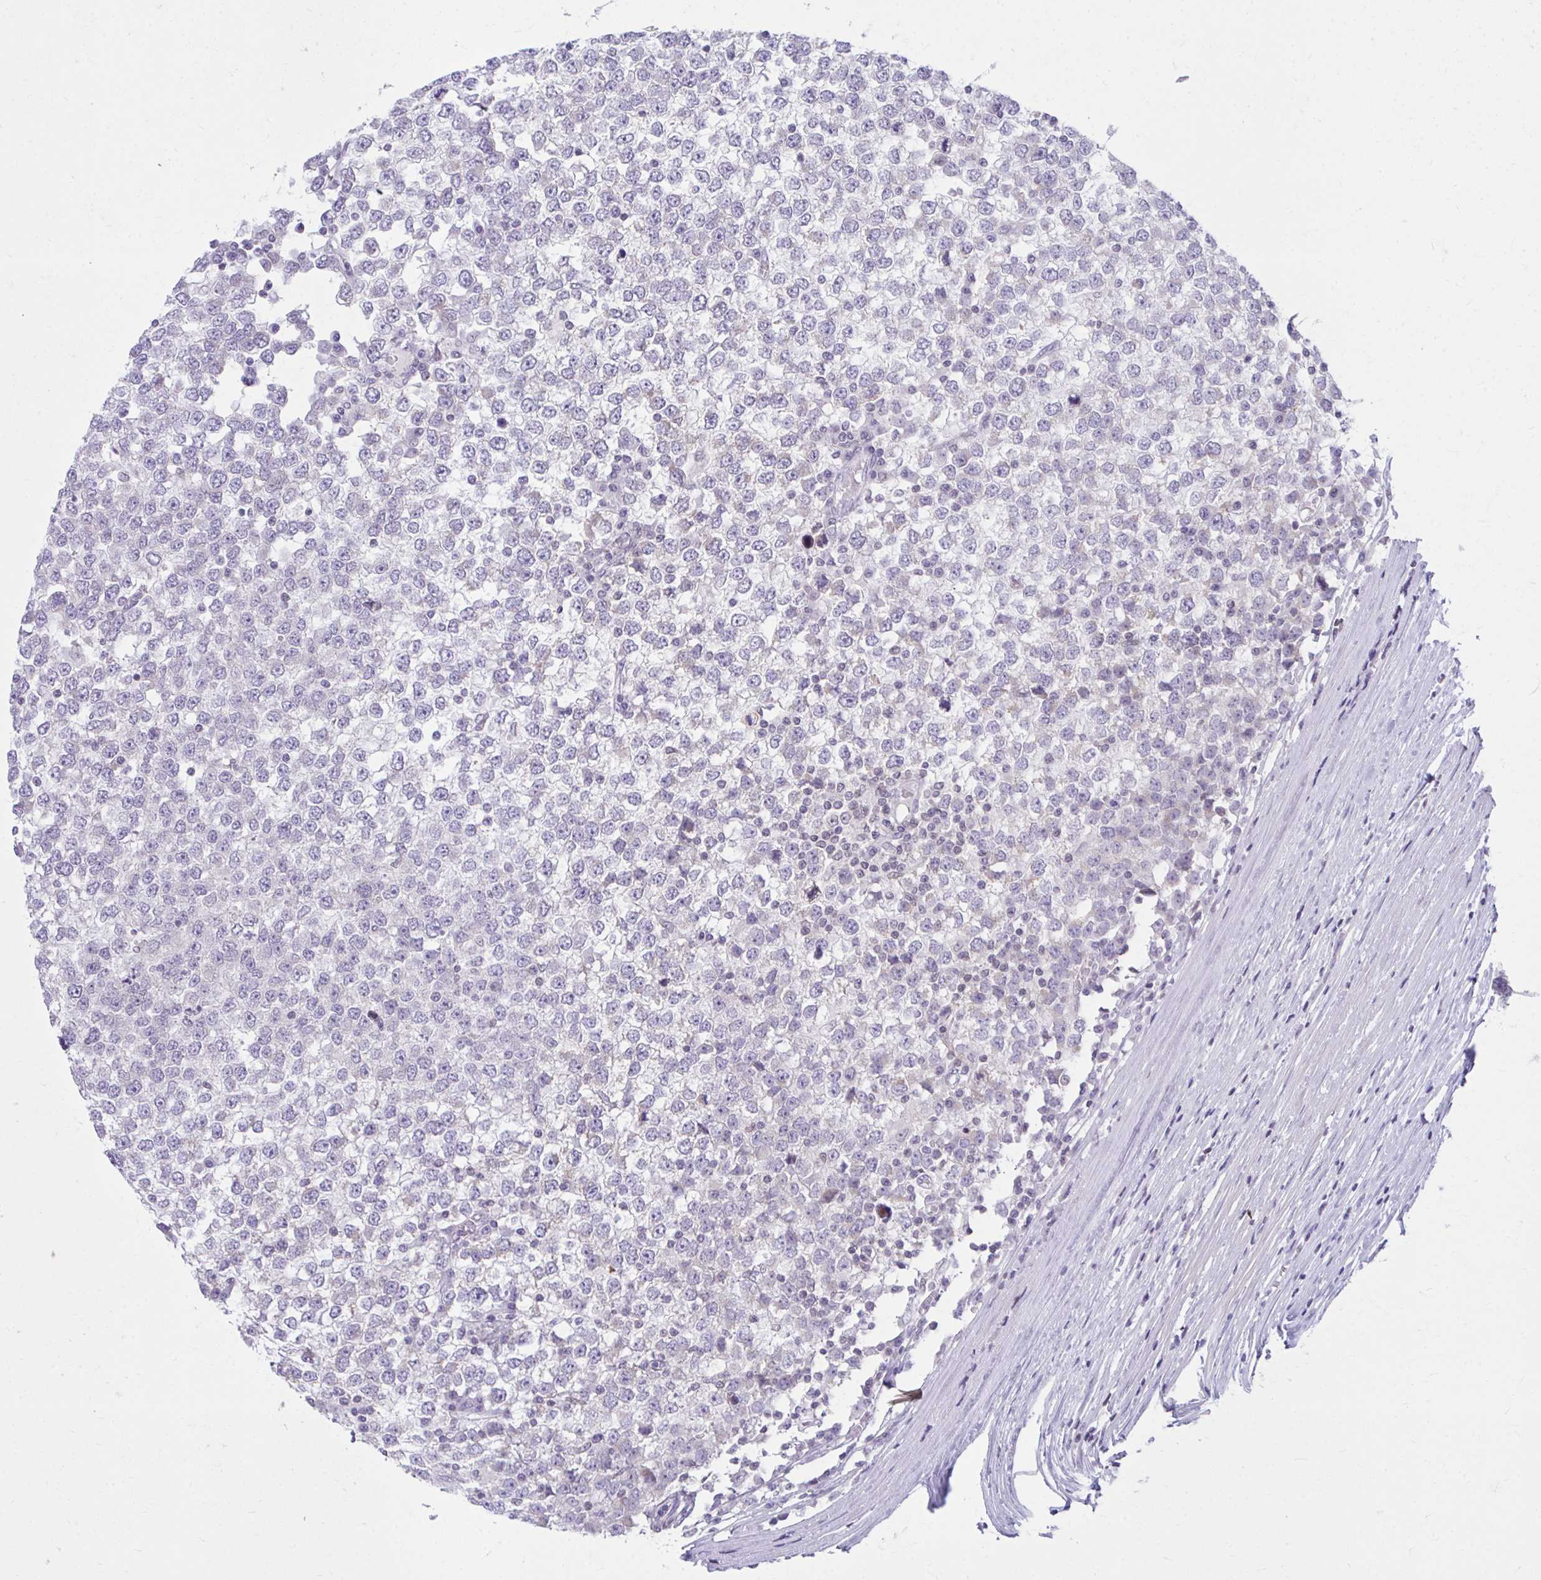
{"staining": {"intensity": "negative", "quantity": "none", "location": "none"}, "tissue": "testis cancer", "cell_type": "Tumor cells", "image_type": "cancer", "snomed": [{"axis": "morphology", "description": "Seminoma, NOS"}, {"axis": "topography", "description": "Testis"}], "caption": "IHC of human testis cancer (seminoma) displays no staining in tumor cells. (DAB IHC, high magnification).", "gene": "OR7A5", "patient": {"sex": "male", "age": 65}}